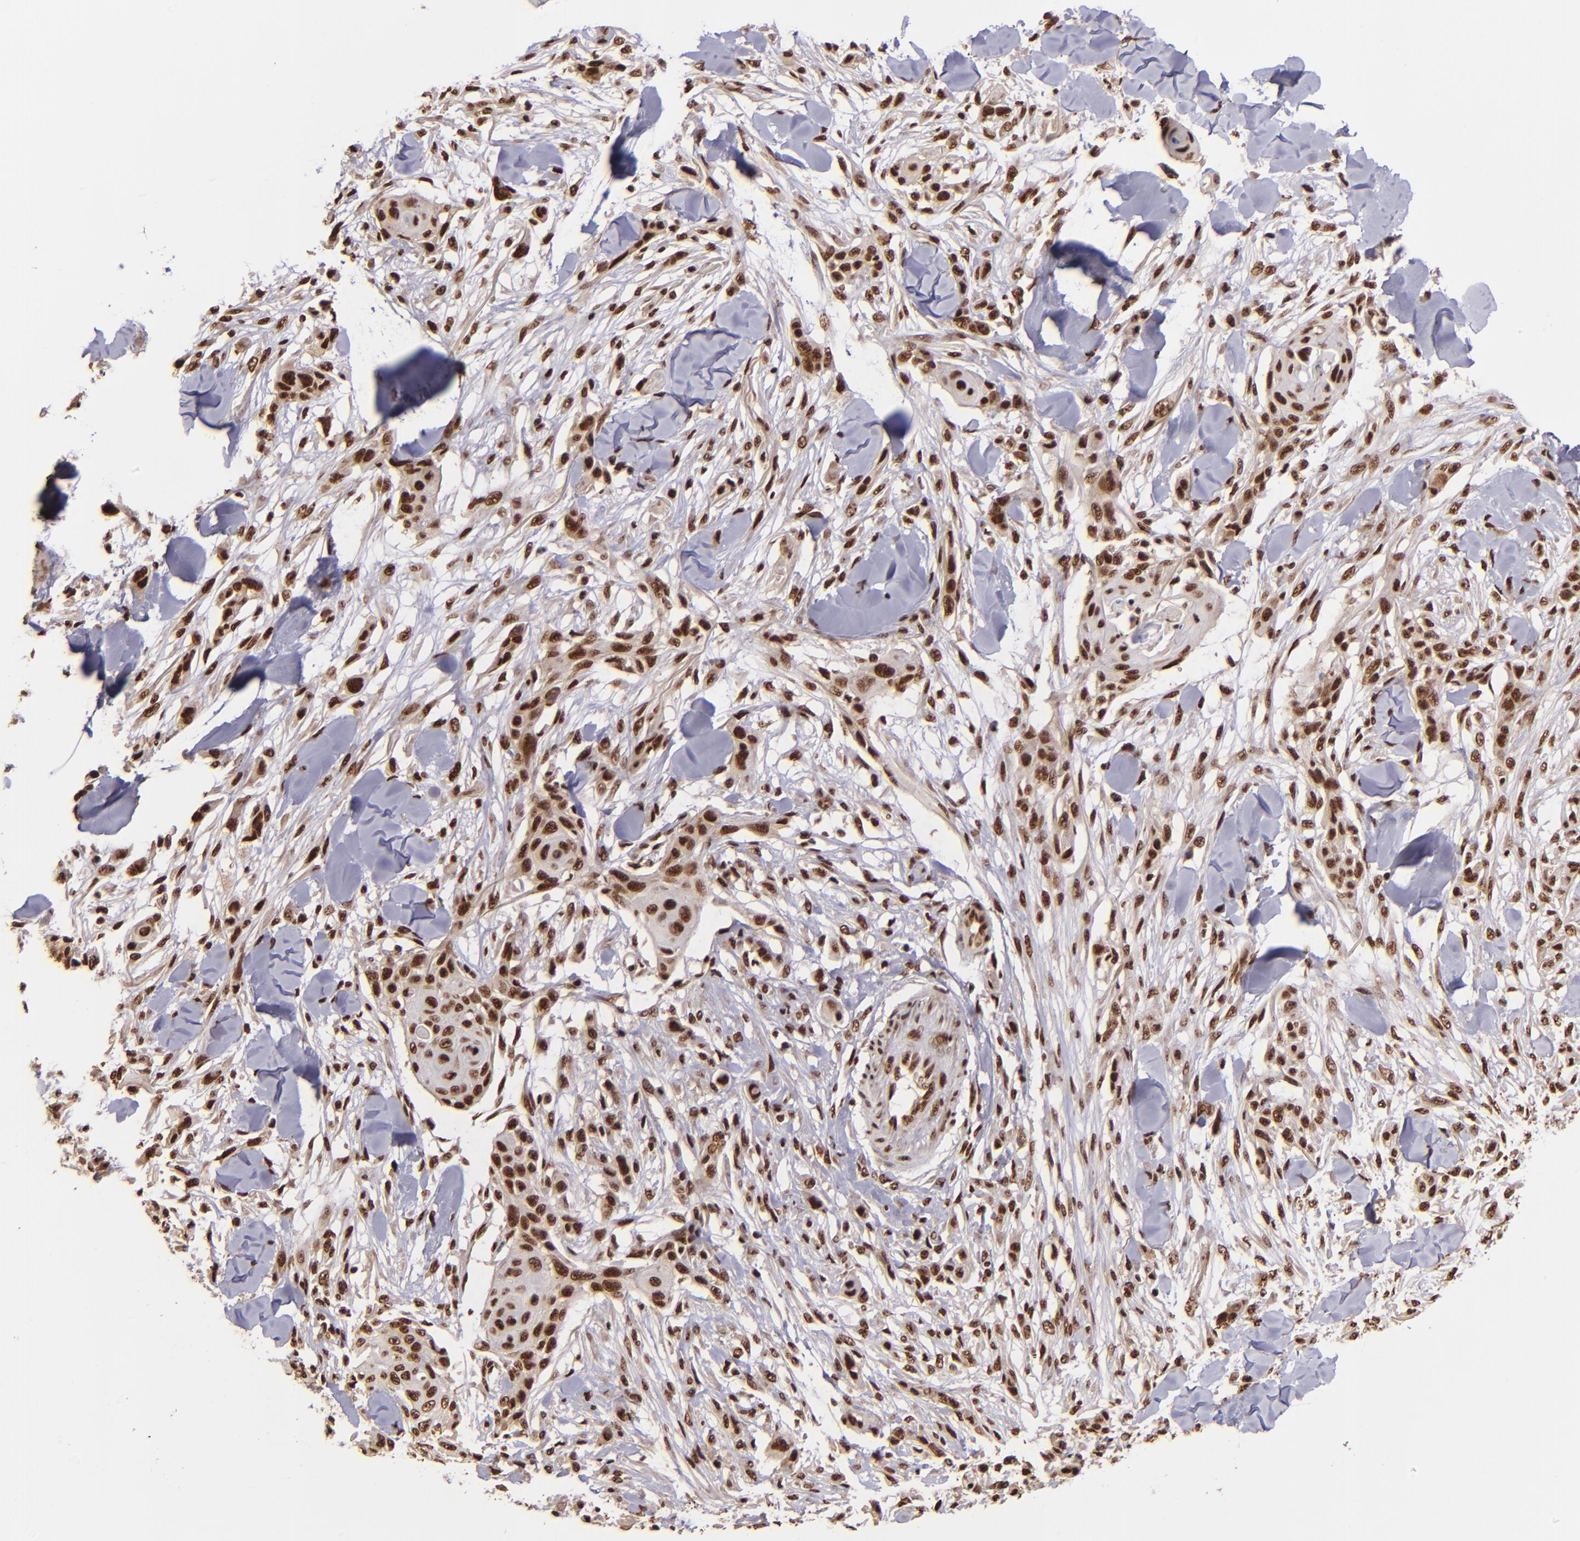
{"staining": {"intensity": "strong", "quantity": ">75%", "location": "nuclear"}, "tissue": "skin cancer", "cell_type": "Tumor cells", "image_type": "cancer", "snomed": [{"axis": "morphology", "description": "Squamous cell carcinoma, NOS"}, {"axis": "topography", "description": "Skin"}], "caption": "This micrograph reveals immunohistochemistry (IHC) staining of skin cancer (squamous cell carcinoma), with high strong nuclear staining in approximately >75% of tumor cells.", "gene": "PQBP1", "patient": {"sex": "female", "age": 59}}